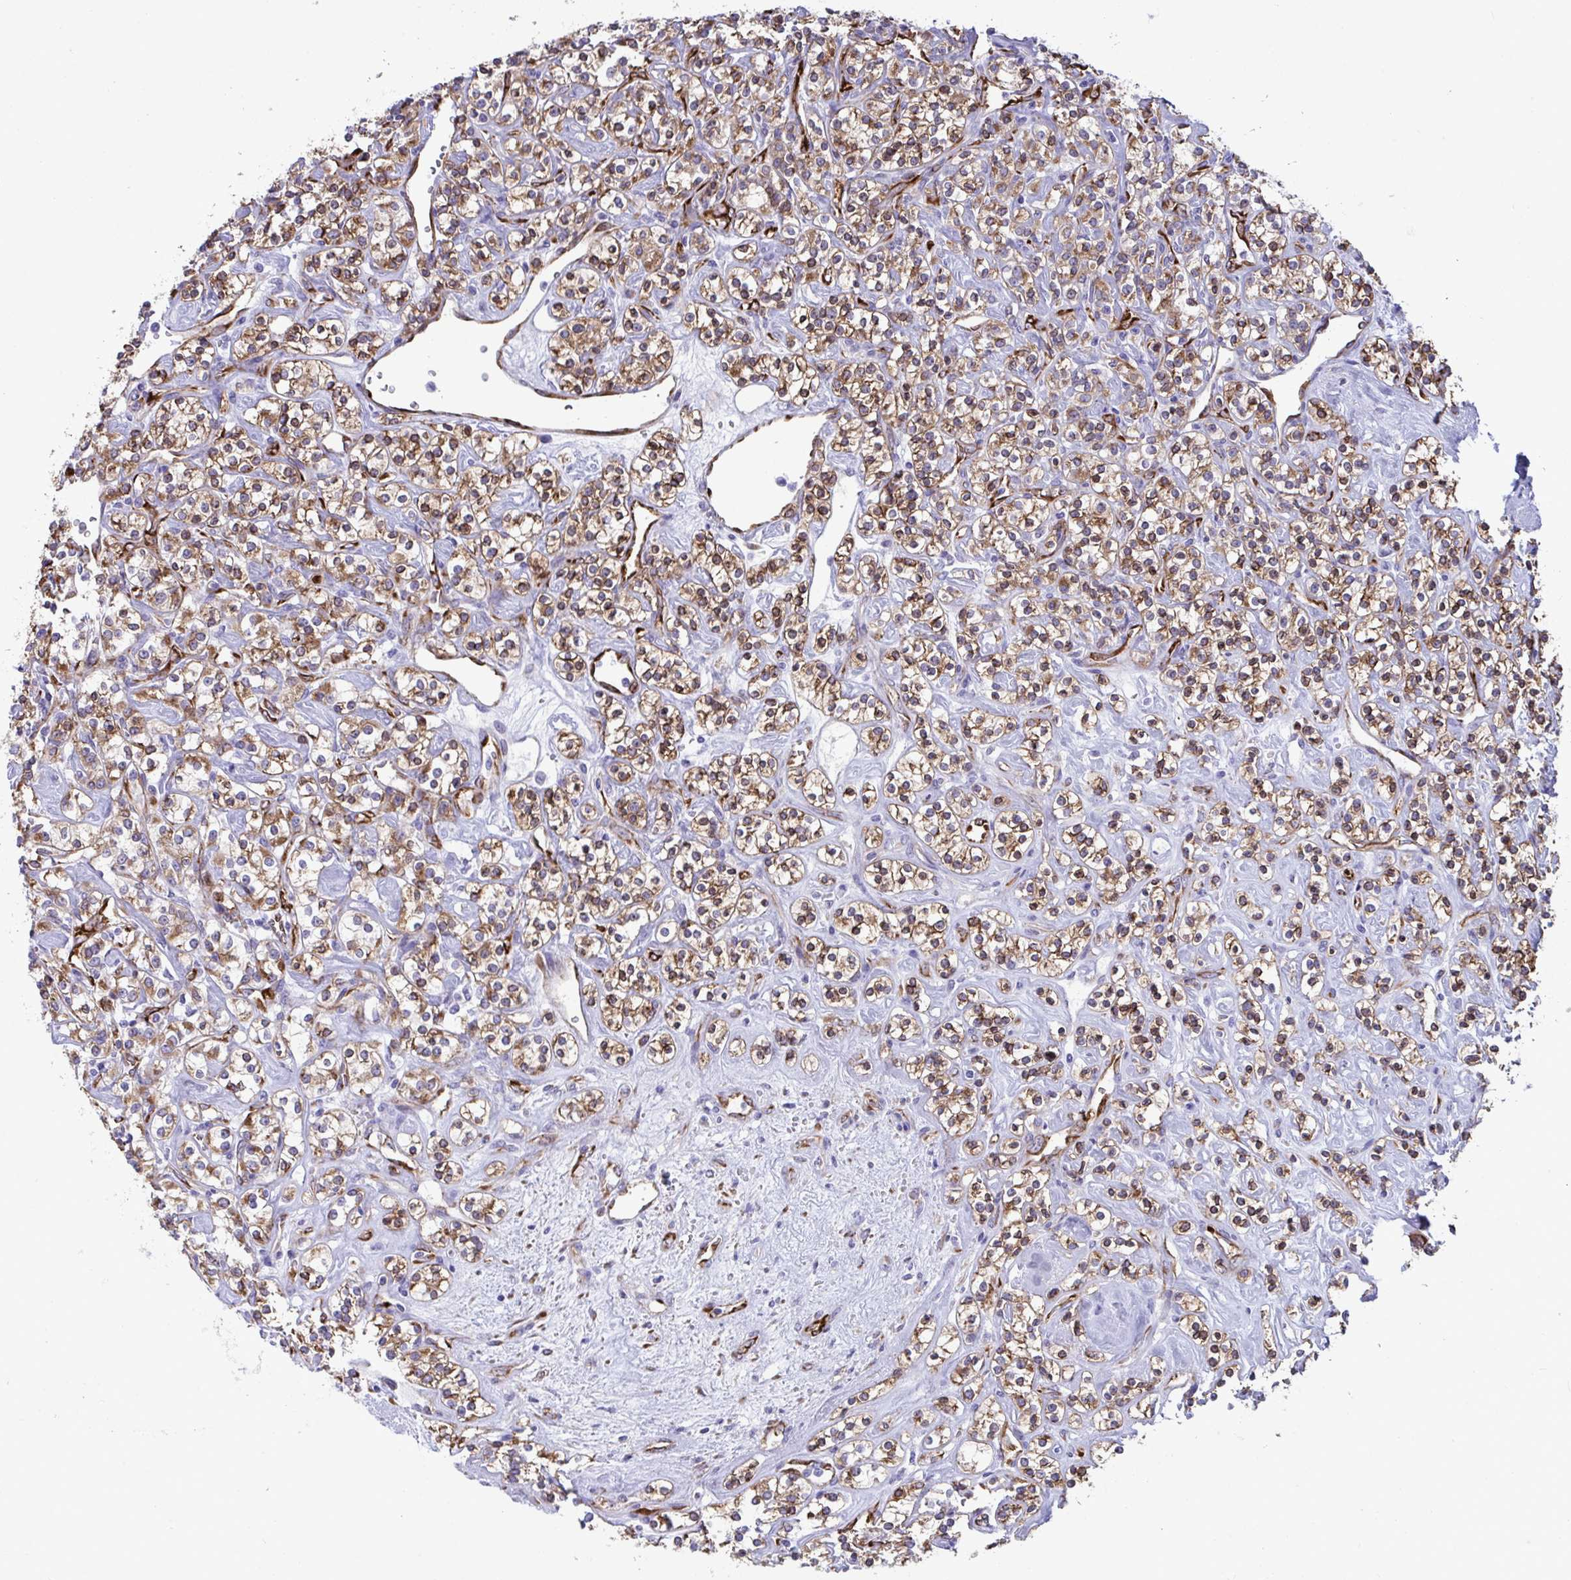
{"staining": {"intensity": "moderate", "quantity": ">75%", "location": "cytoplasmic/membranous"}, "tissue": "renal cancer", "cell_type": "Tumor cells", "image_type": "cancer", "snomed": [{"axis": "morphology", "description": "Adenocarcinoma, NOS"}, {"axis": "topography", "description": "Kidney"}], "caption": "The histopathology image exhibits a brown stain indicating the presence of a protein in the cytoplasmic/membranous of tumor cells in renal cancer (adenocarcinoma).", "gene": "ASPH", "patient": {"sex": "male", "age": 77}}